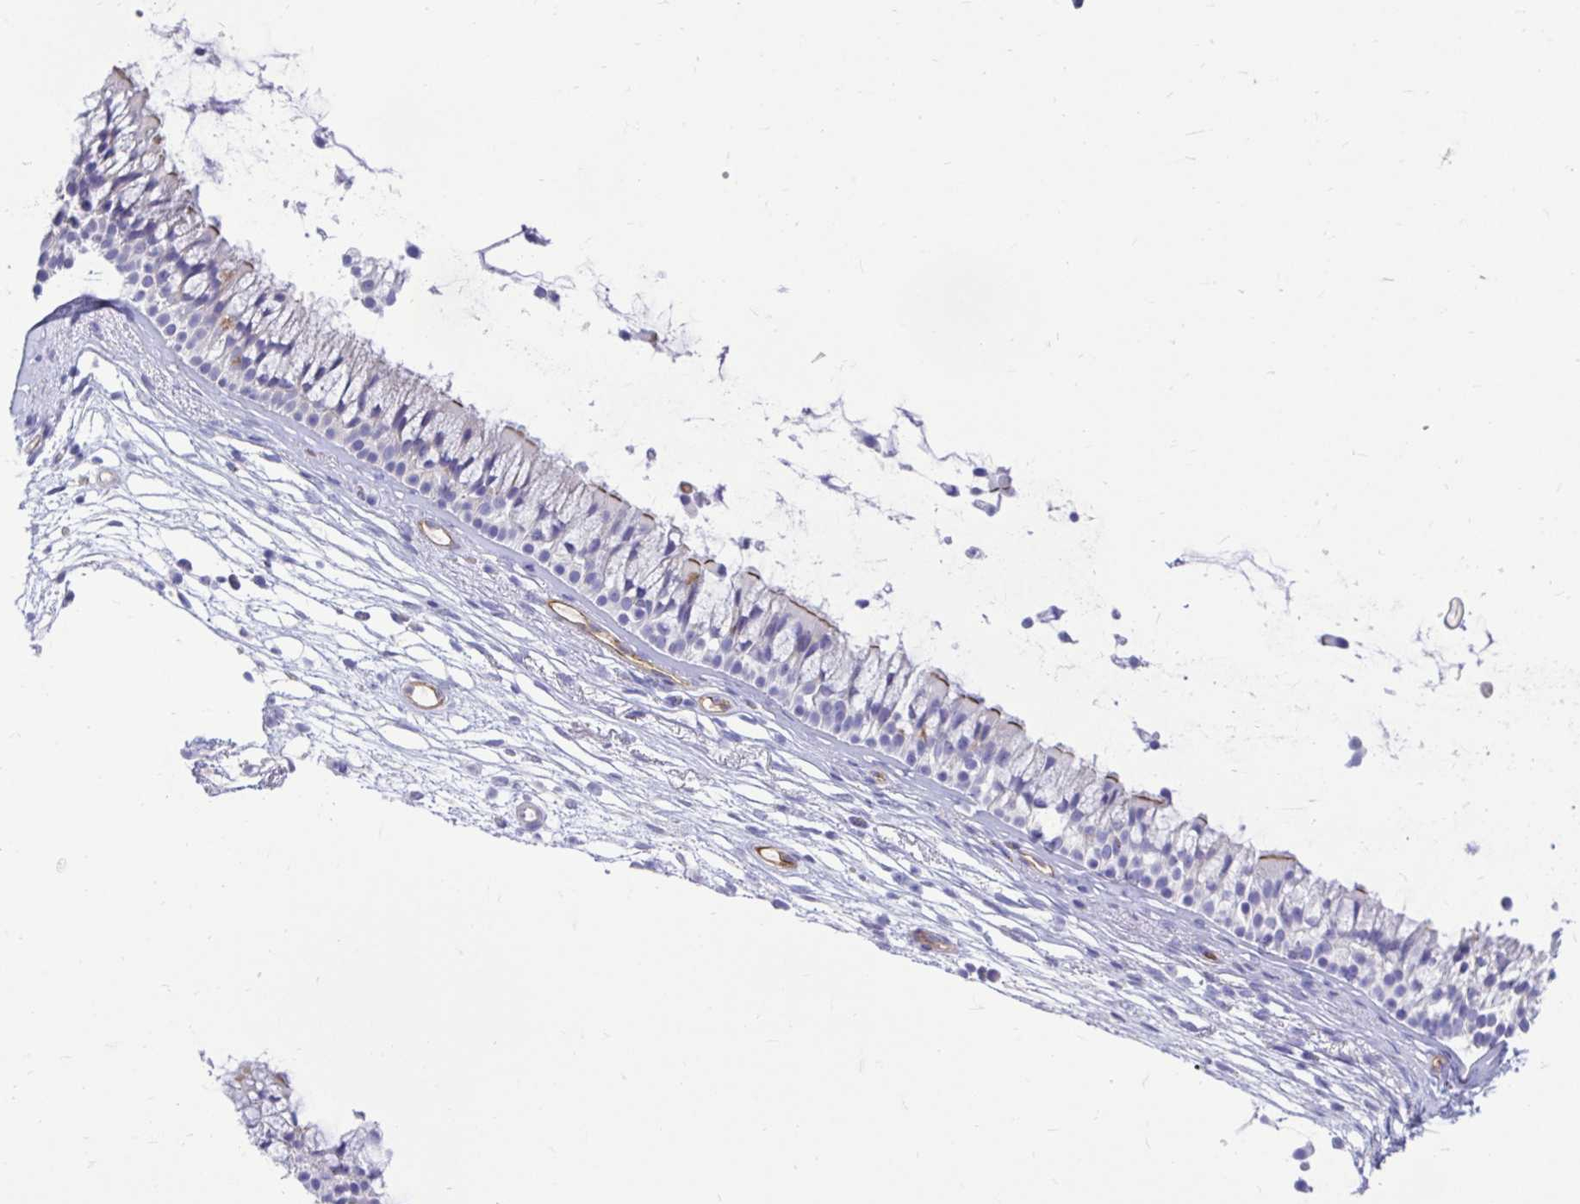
{"staining": {"intensity": "negative", "quantity": "none", "location": "none"}, "tissue": "nasopharynx", "cell_type": "Respiratory epithelial cells", "image_type": "normal", "snomed": [{"axis": "morphology", "description": "Normal tissue, NOS"}, {"axis": "topography", "description": "Nasopharynx"}], "caption": "Immunohistochemical staining of unremarkable human nasopharynx displays no significant staining in respiratory epithelial cells.", "gene": "ABCG2", "patient": {"sex": "female", "age": 75}}